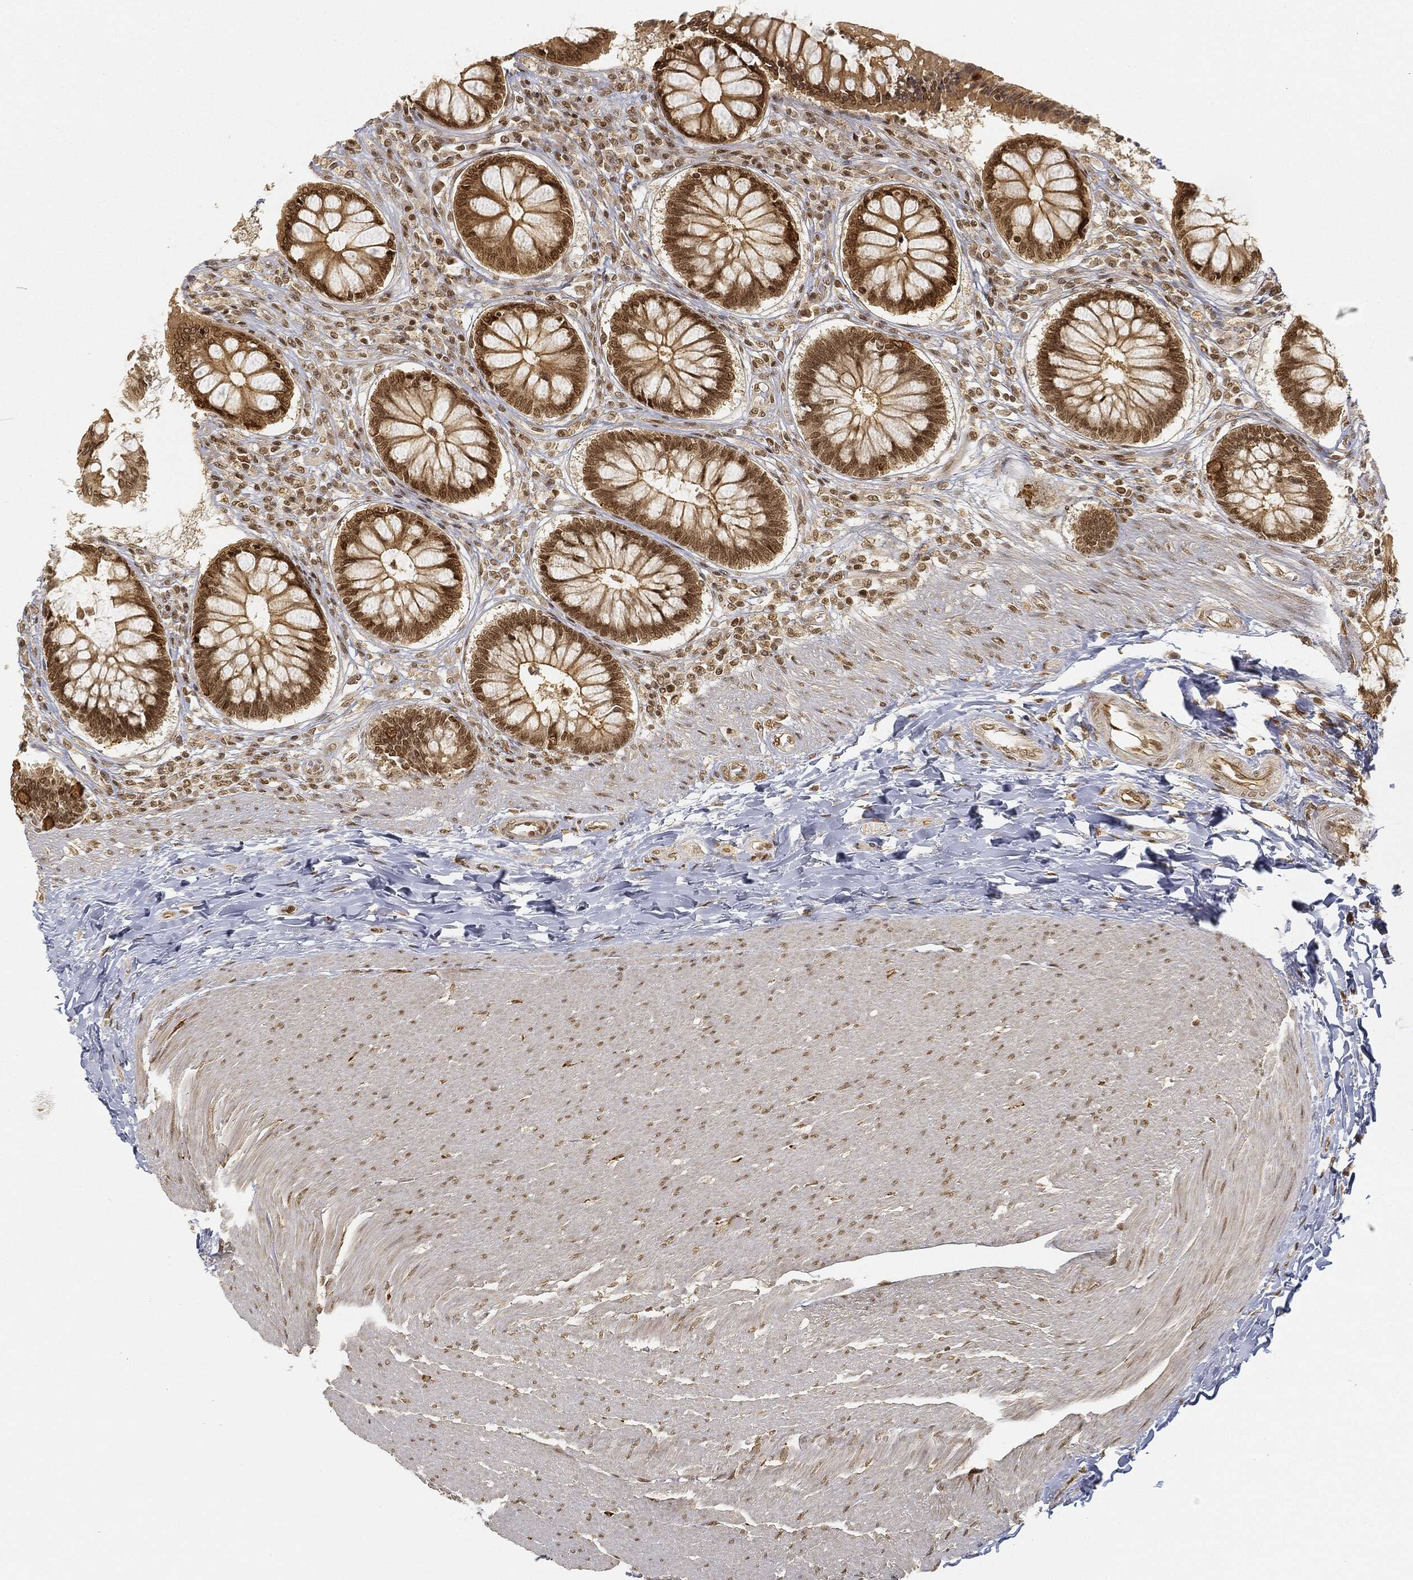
{"staining": {"intensity": "strong", "quantity": "25%-75%", "location": "nuclear"}, "tissue": "rectum", "cell_type": "Glandular cells", "image_type": "normal", "snomed": [{"axis": "morphology", "description": "Normal tissue, NOS"}, {"axis": "topography", "description": "Rectum"}], "caption": "This photomicrograph displays immunohistochemistry staining of benign human rectum, with high strong nuclear expression in approximately 25%-75% of glandular cells.", "gene": "CIB1", "patient": {"sex": "female", "age": 58}}